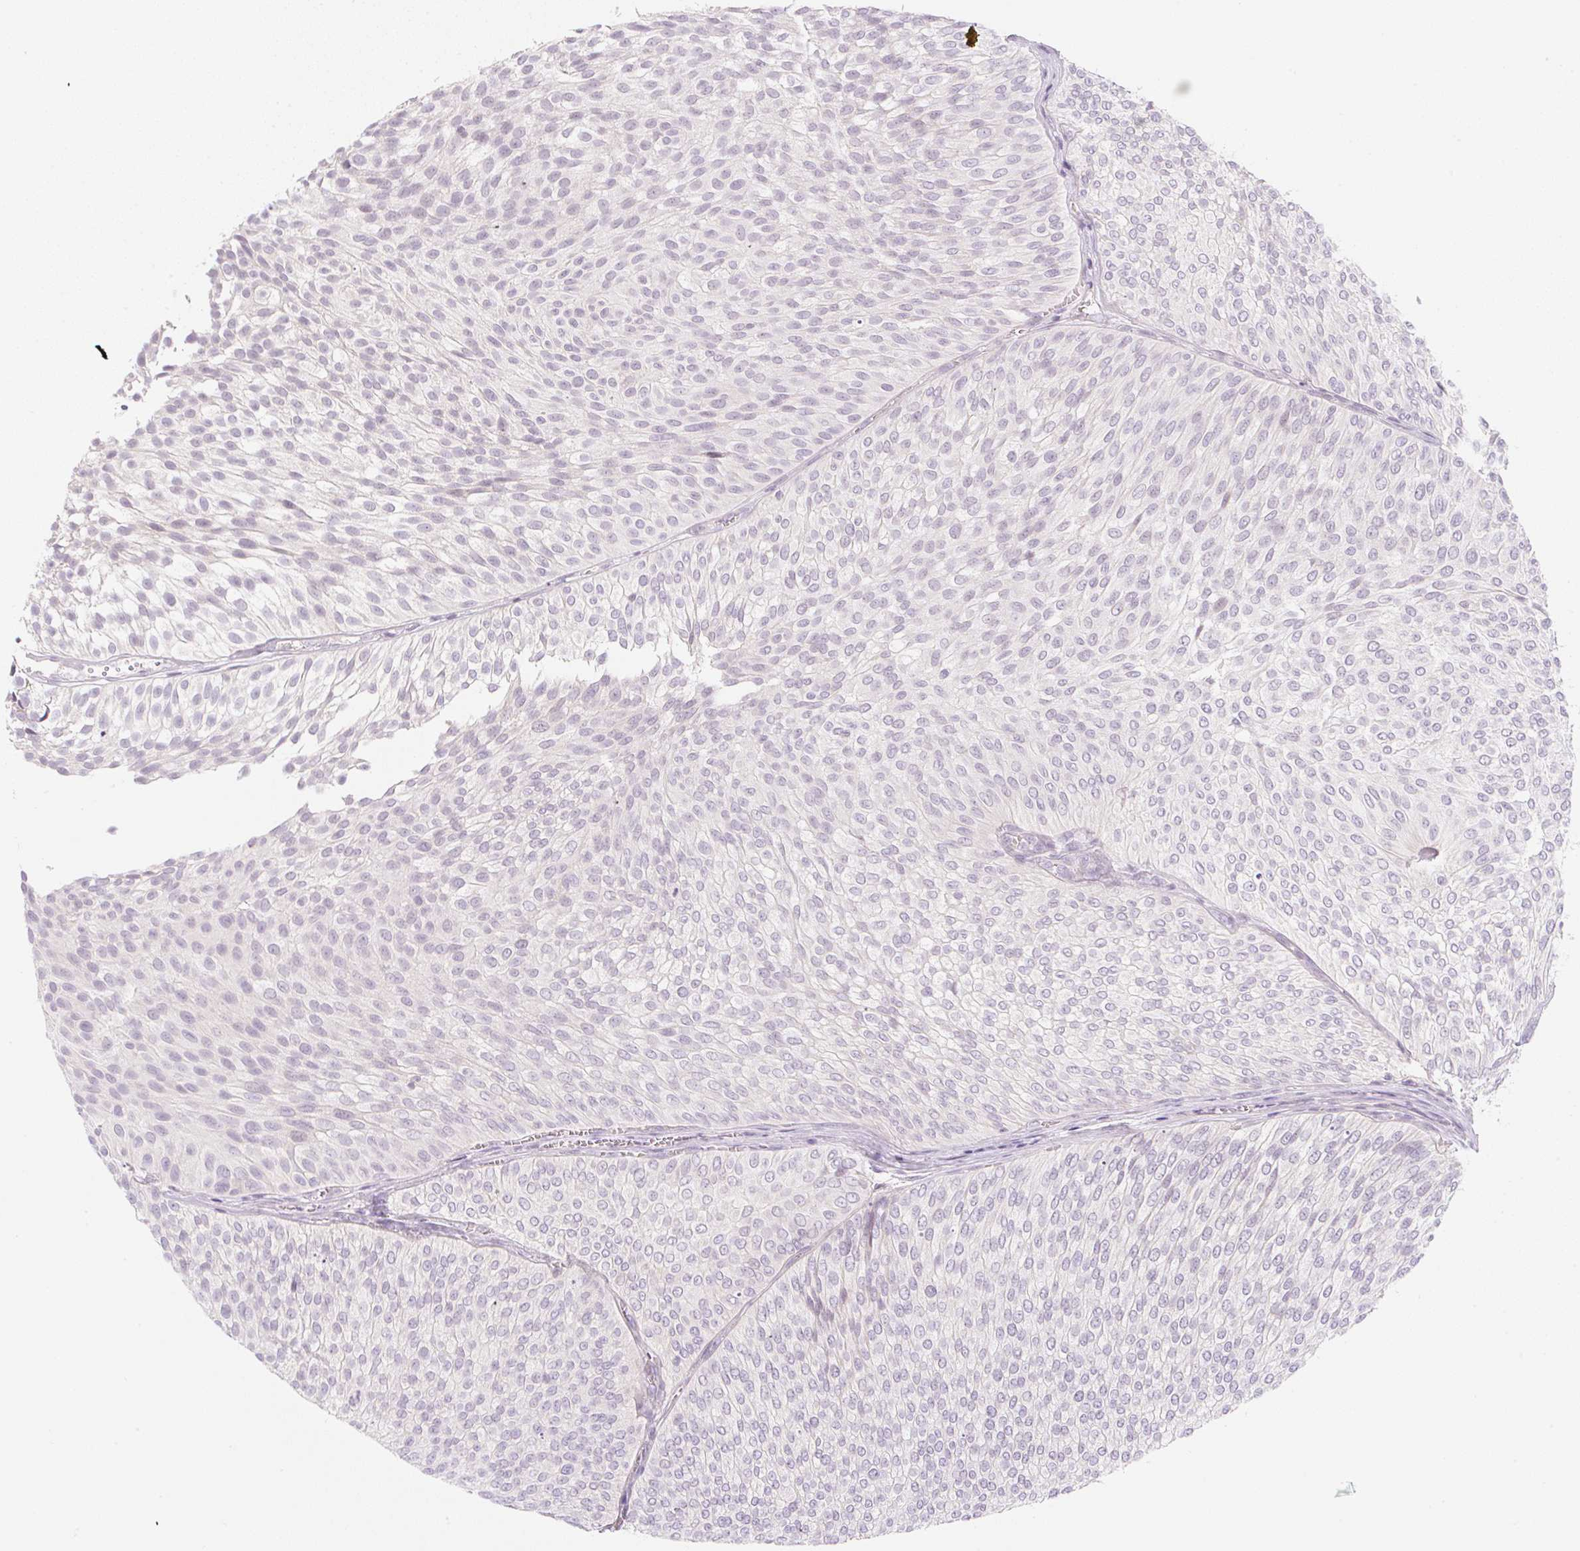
{"staining": {"intensity": "negative", "quantity": "none", "location": "none"}, "tissue": "urothelial cancer", "cell_type": "Tumor cells", "image_type": "cancer", "snomed": [{"axis": "morphology", "description": "Urothelial carcinoma, Low grade"}, {"axis": "topography", "description": "Urinary bladder"}], "caption": "IHC of urothelial carcinoma (low-grade) exhibits no positivity in tumor cells.", "gene": "CASKIN1", "patient": {"sex": "male", "age": 91}}